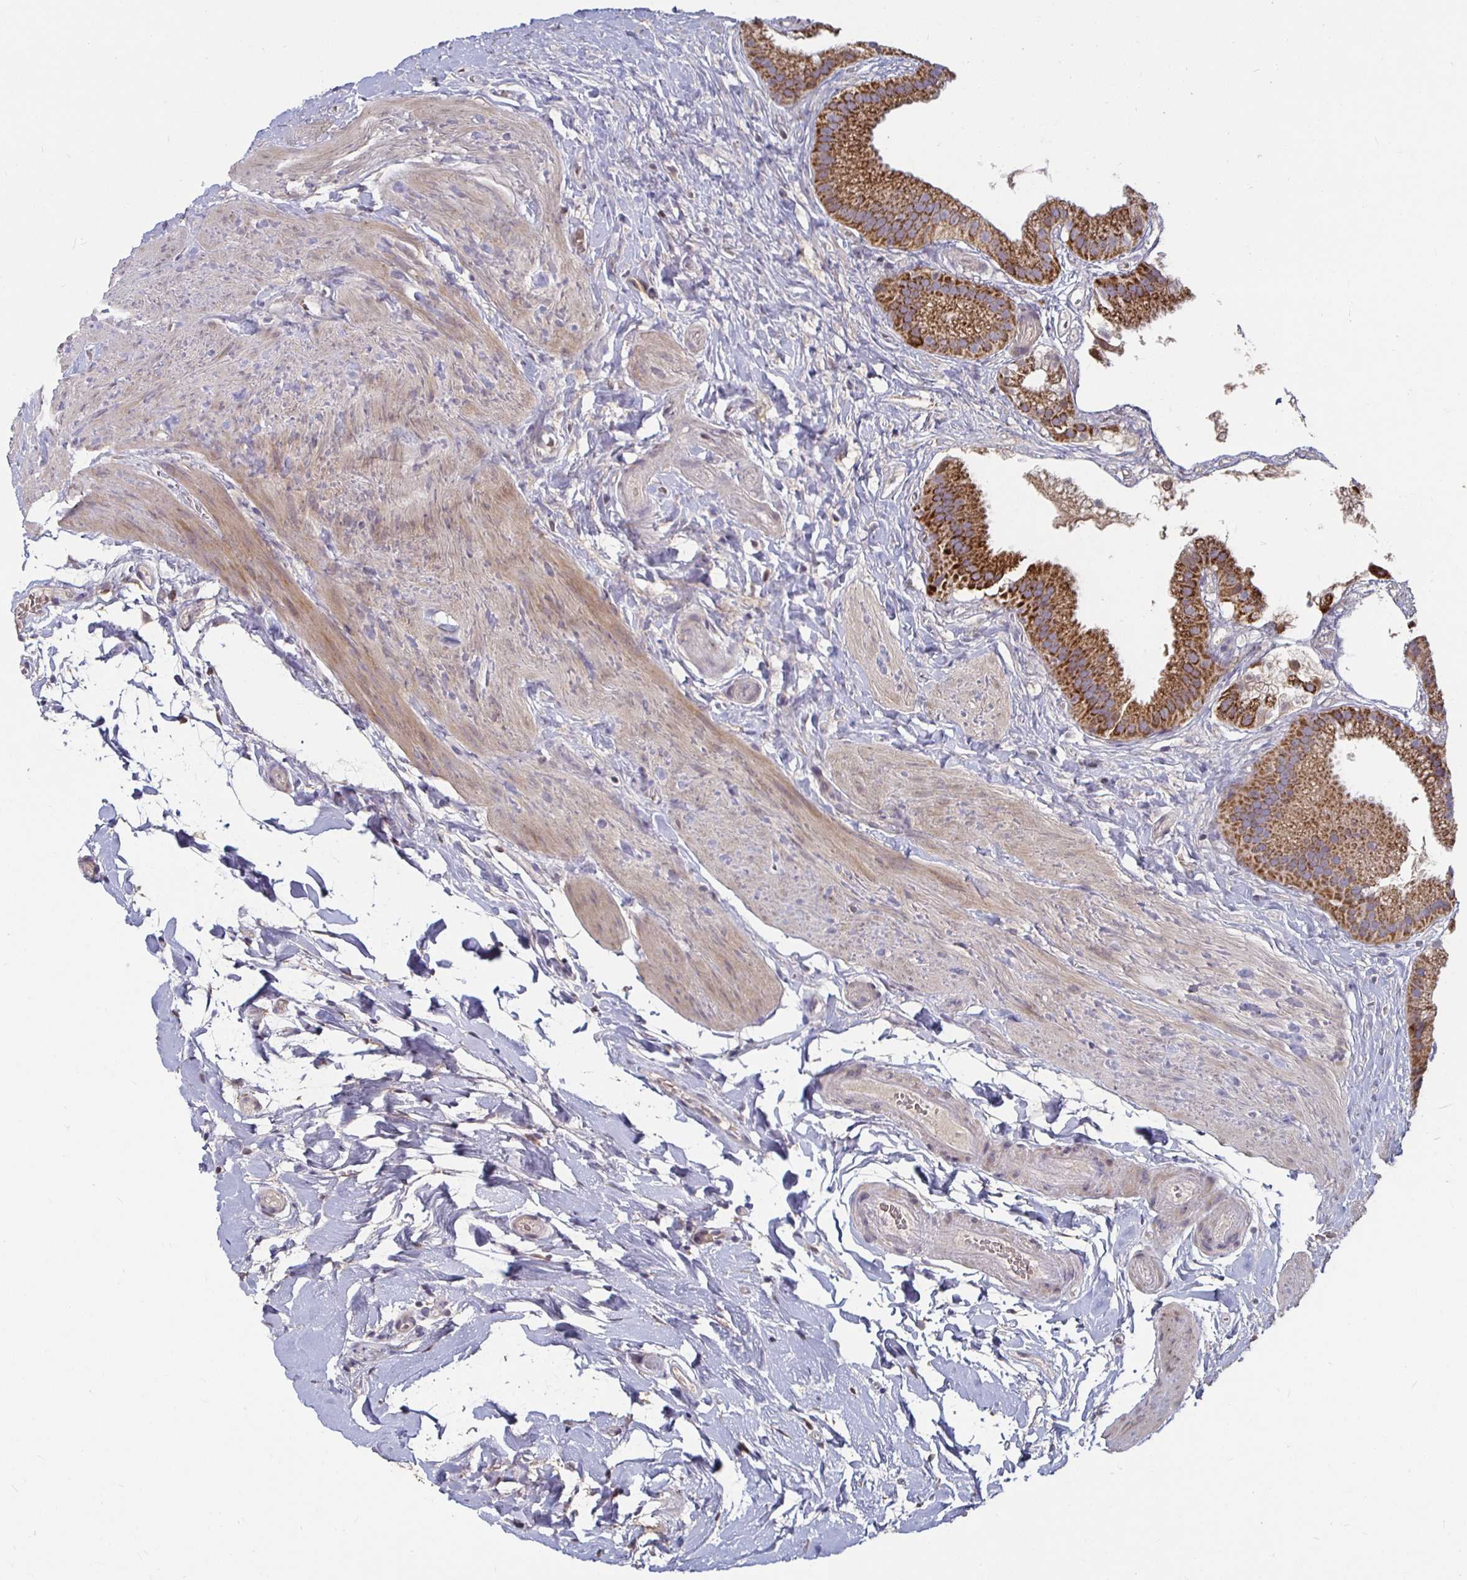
{"staining": {"intensity": "strong", "quantity": ">75%", "location": "cytoplasmic/membranous"}, "tissue": "gallbladder", "cell_type": "Glandular cells", "image_type": "normal", "snomed": [{"axis": "morphology", "description": "Normal tissue, NOS"}, {"axis": "topography", "description": "Gallbladder"}], "caption": "This is a micrograph of immunohistochemistry (IHC) staining of benign gallbladder, which shows strong positivity in the cytoplasmic/membranous of glandular cells.", "gene": "RNF144B", "patient": {"sex": "female", "age": 63}}